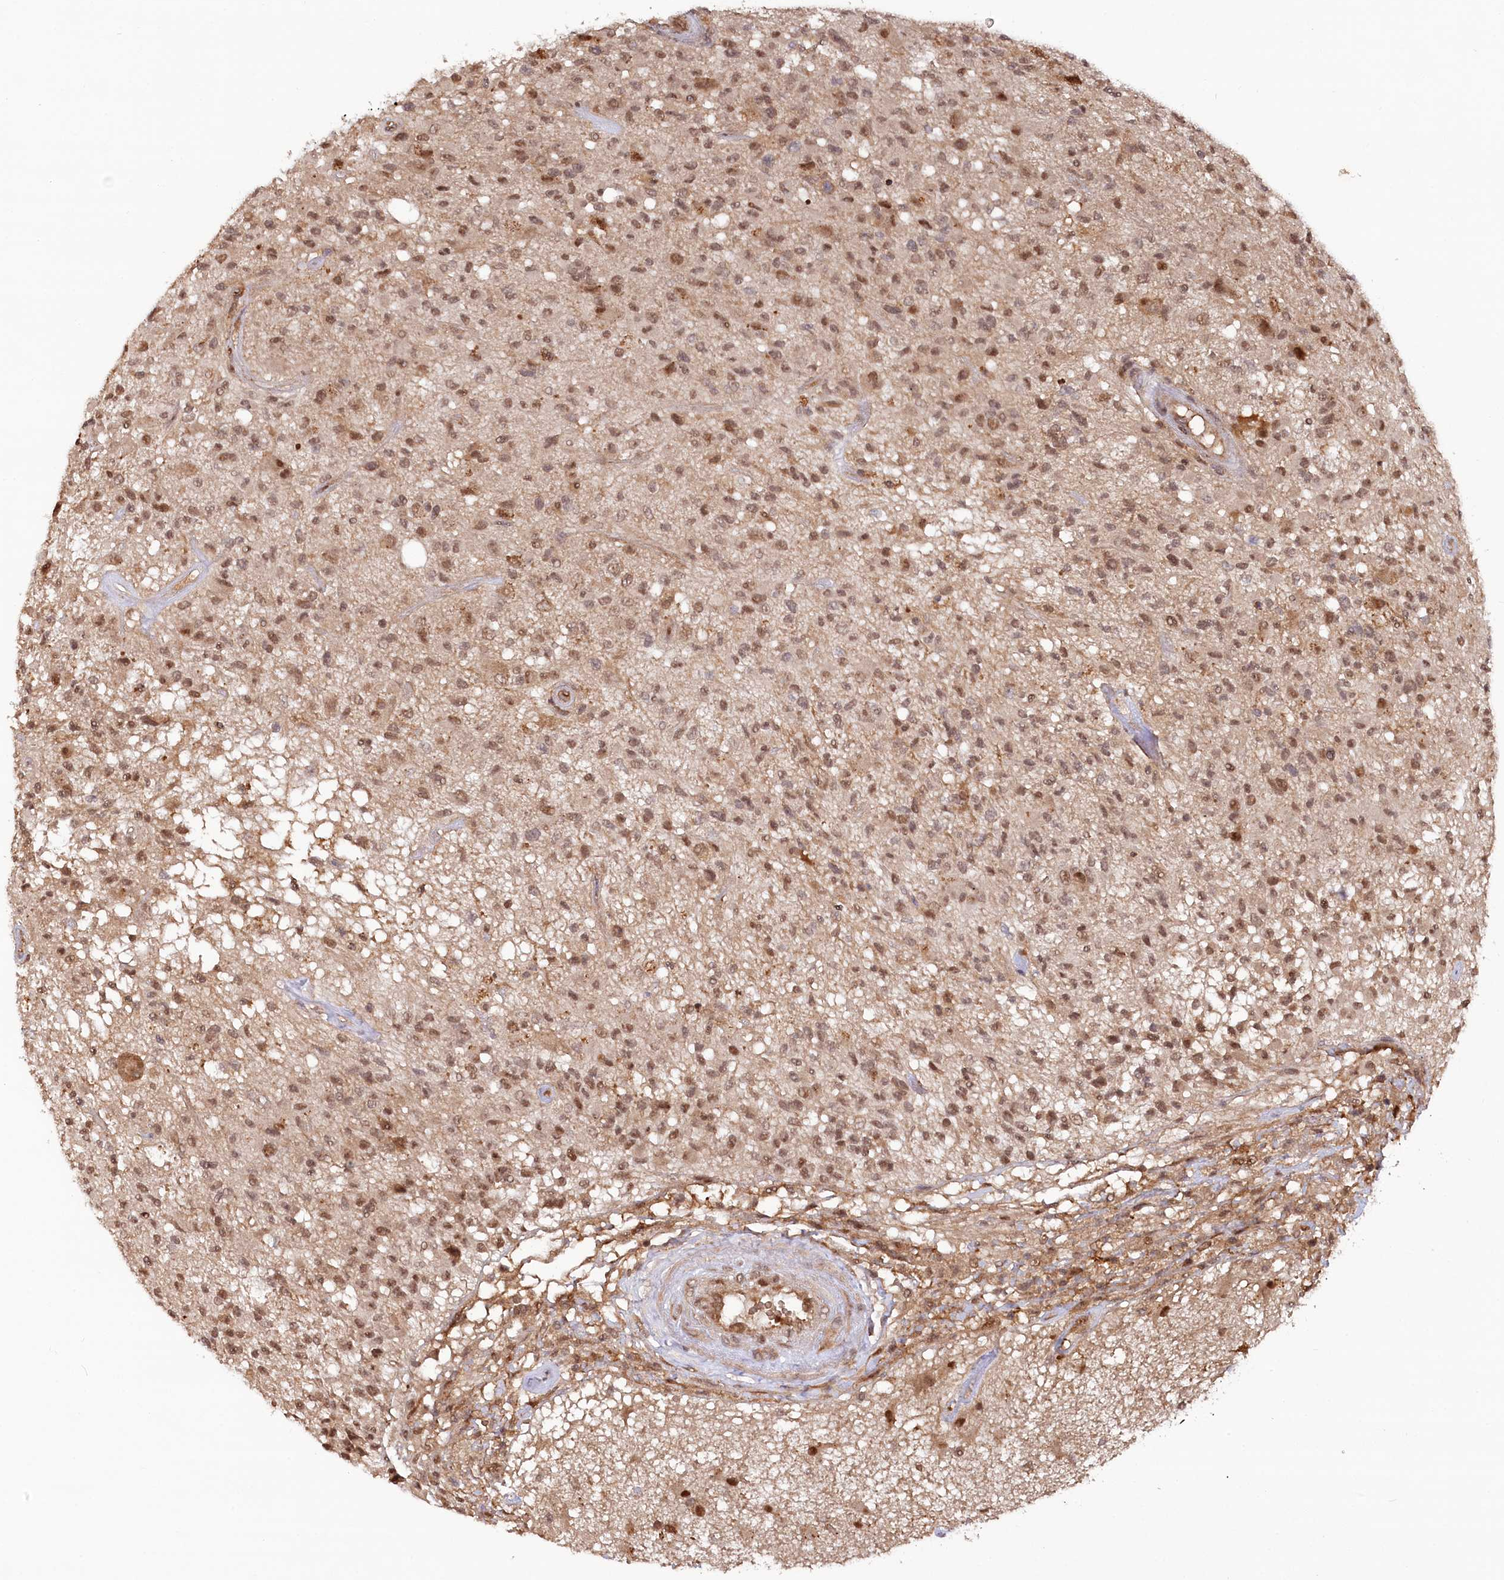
{"staining": {"intensity": "moderate", "quantity": ">75%", "location": "nuclear"}, "tissue": "glioma", "cell_type": "Tumor cells", "image_type": "cancer", "snomed": [{"axis": "morphology", "description": "Glioma, malignant, High grade"}, {"axis": "morphology", "description": "Glioblastoma, NOS"}, {"axis": "topography", "description": "Brain"}], "caption": "Immunohistochemical staining of human glioblastoma displays moderate nuclear protein expression in about >75% of tumor cells.", "gene": "PSMA1", "patient": {"sex": "male", "age": 60}}